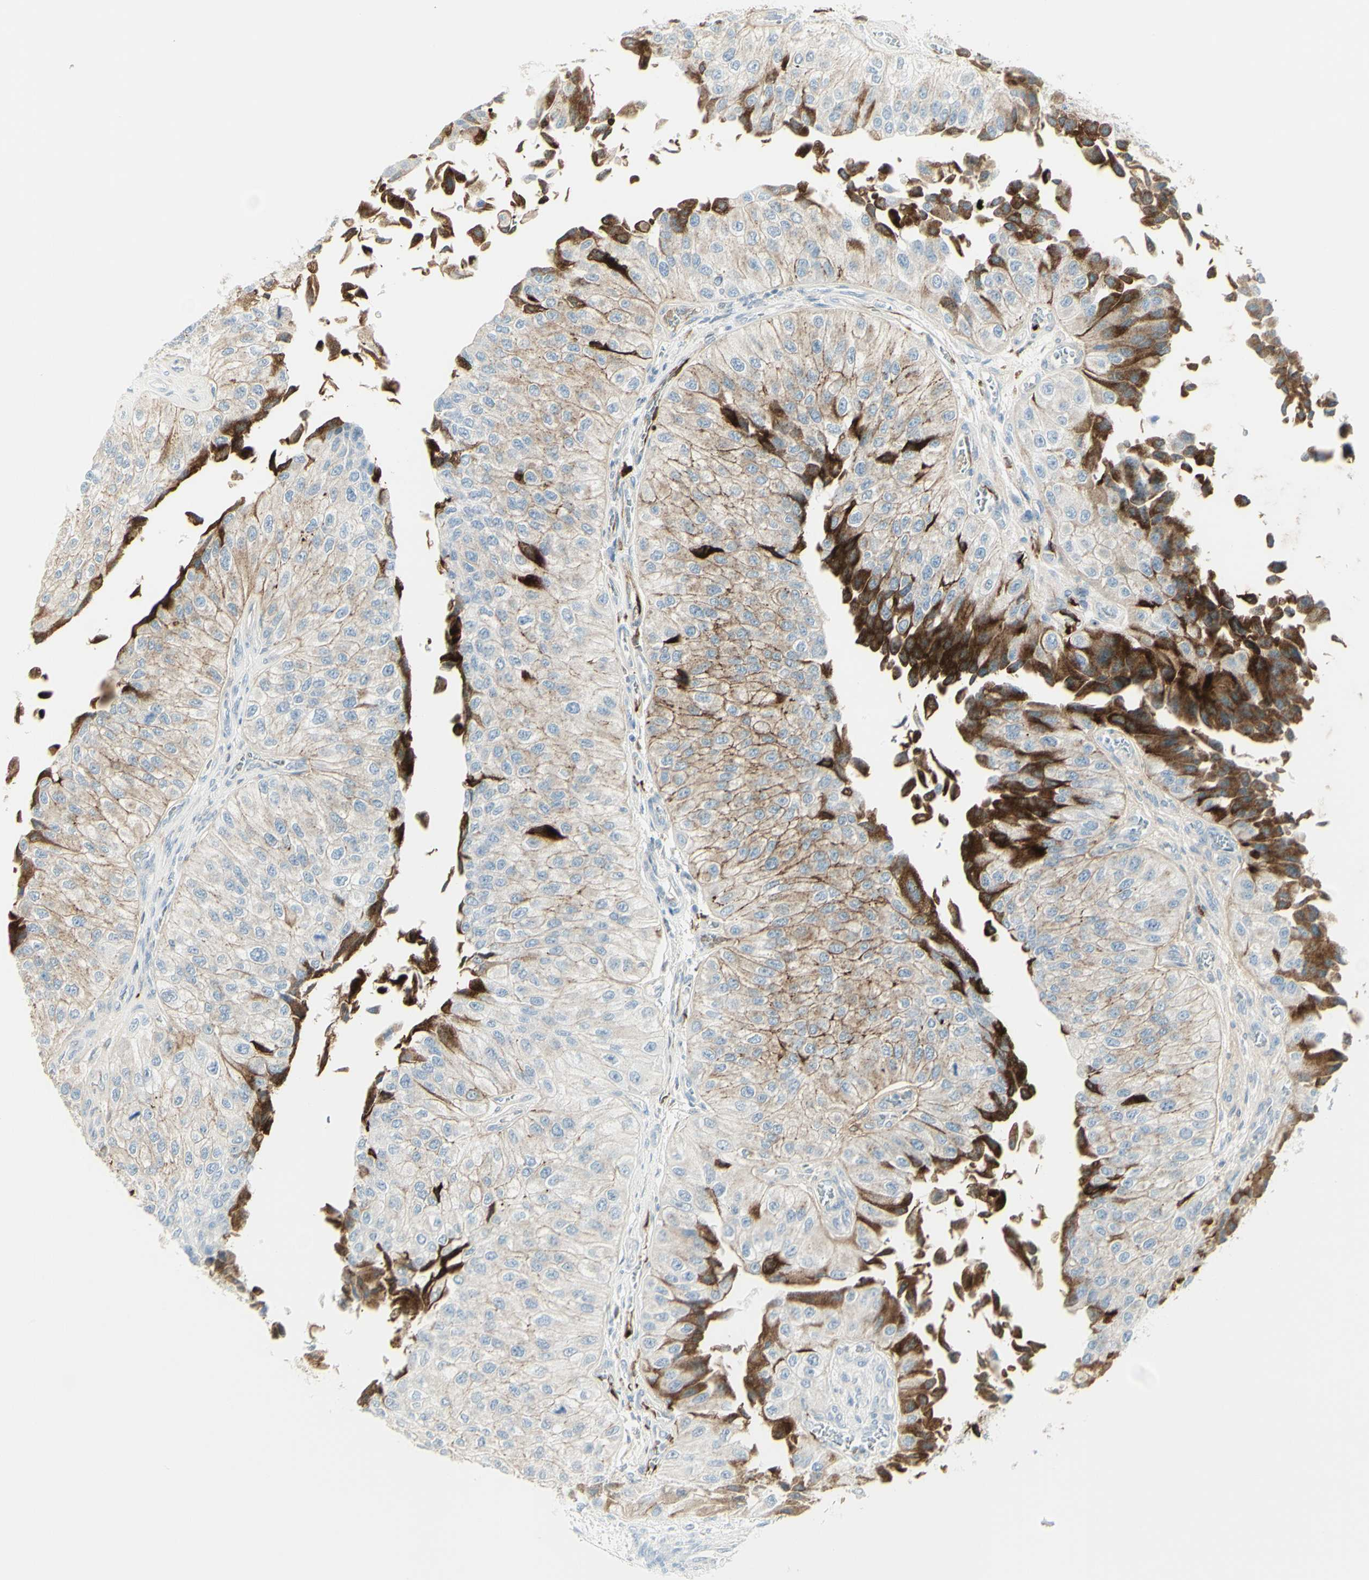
{"staining": {"intensity": "strong", "quantity": "25%-75%", "location": "cytoplasmic/membranous"}, "tissue": "urothelial cancer", "cell_type": "Tumor cells", "image_type": "cancer", "snomed": [{"axis": "morphology", "description": "Urothelial carcinoma, High grade"}, {"axis": "topography", "description": "Kidney"}, {"axis": "topography", "description": "Urinary bladder"}], "caption": "Immunohistochemistry (IHC) of human urothelial carcinoma (high-grade) displays high levels of strong cytoplasmic/membranous staining in approximately 25%-75% of tumor cells. Nuclei are stained in blue.", "gene": "MDK", "patient": {"sex": "male", "age": 77}}